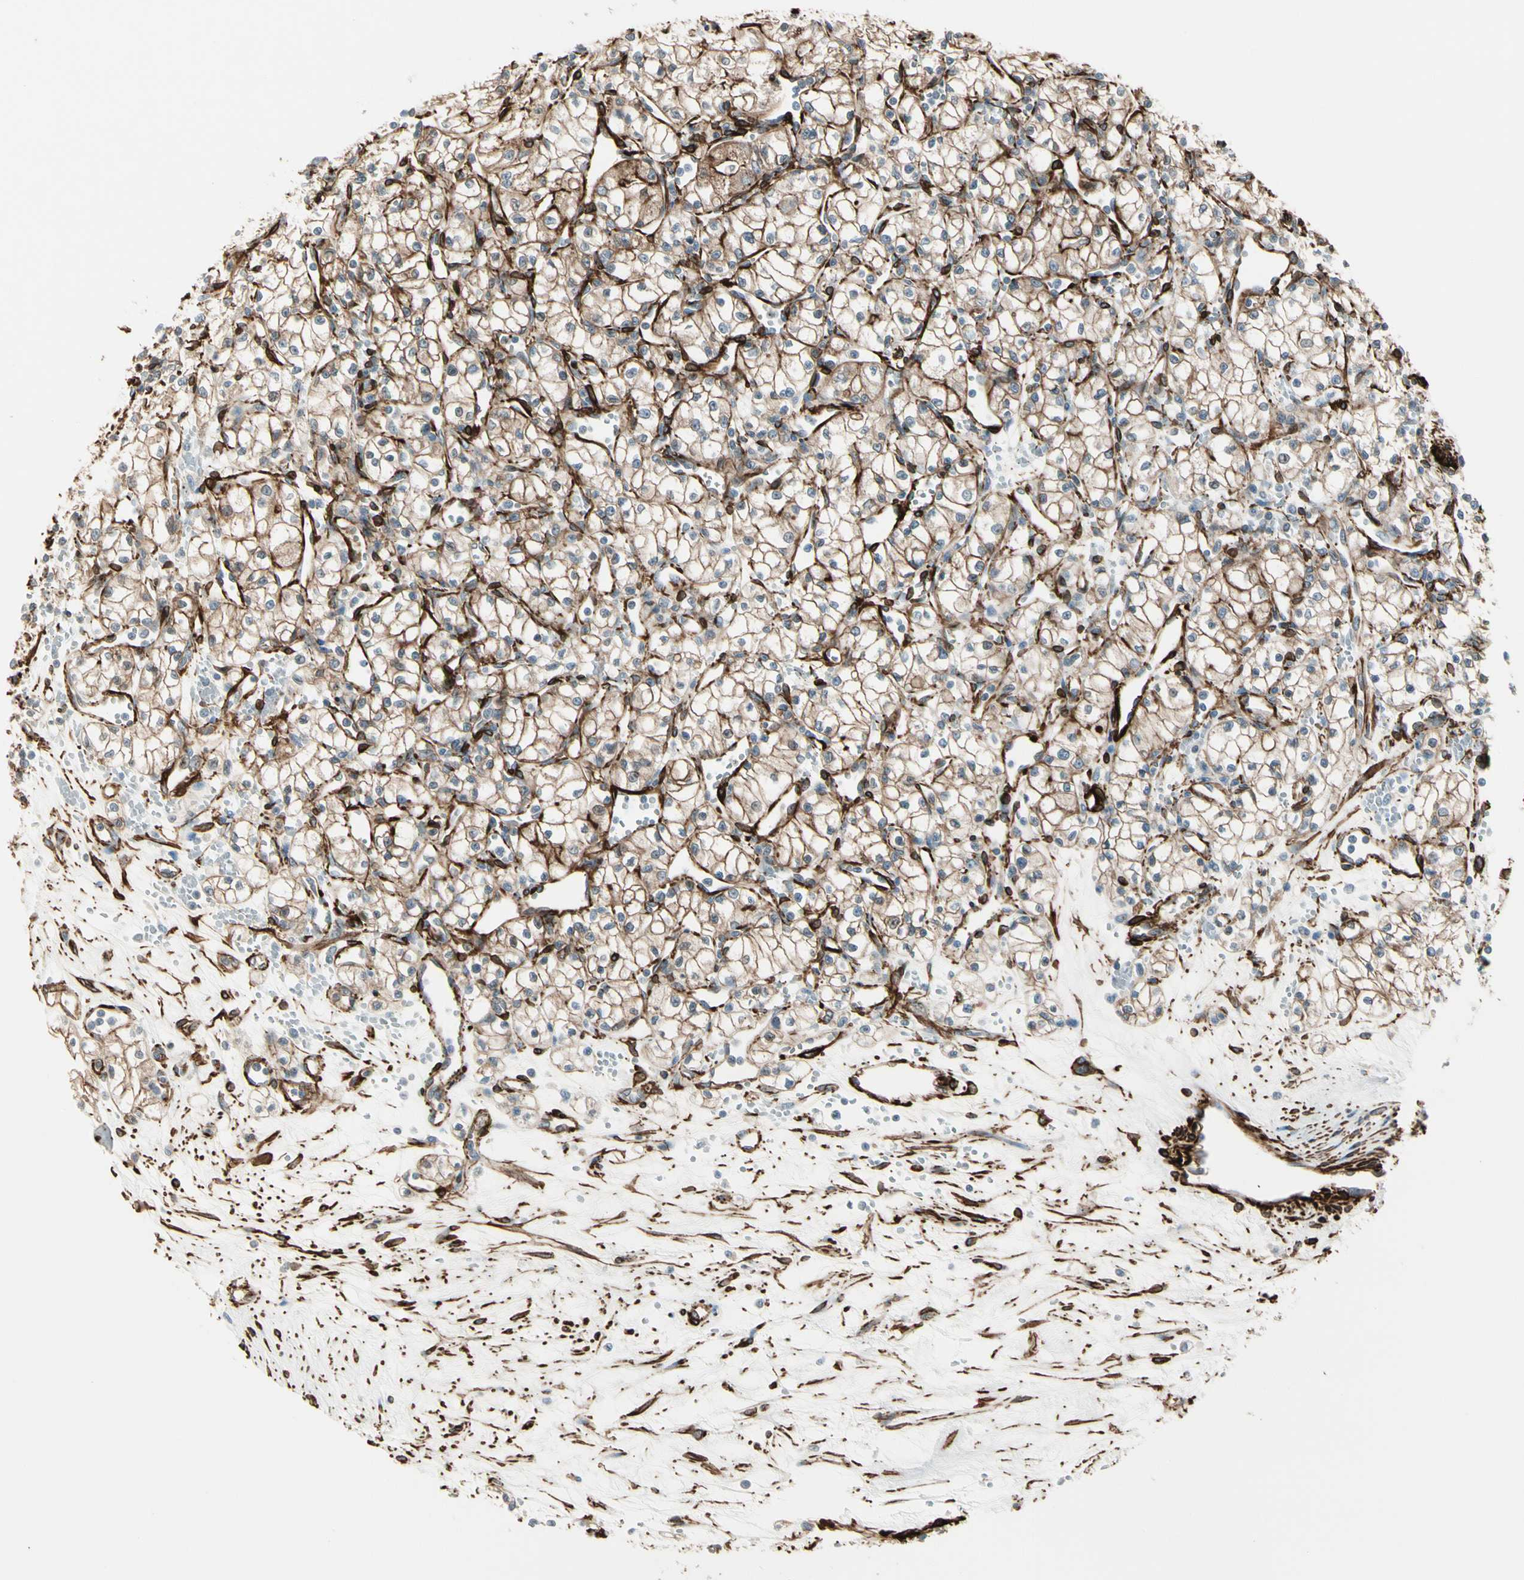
{"staining": {"intensity": "weak", "quantity": ">75%", "location": "cytoplasmic/membranous"}, "tissue": "renal cancer", "cell_type": "Tumor cells", "image_type": "cancer", "snomed": [{"axis": "morphology", "description": "Normal tissue, NOS"}, {"axis": "morphology", "description": "Adenocarcinoma, NOS"}, {"axis": "topography", "description": "Kidney"}], "caption": "Renal cancer stained for a protein (brown) shows weak cytoplasmic/membranous positive expression in about >75% of tumor cells.", "gene": "CALD1", "patient": {"sex": "male", "age": 59}}